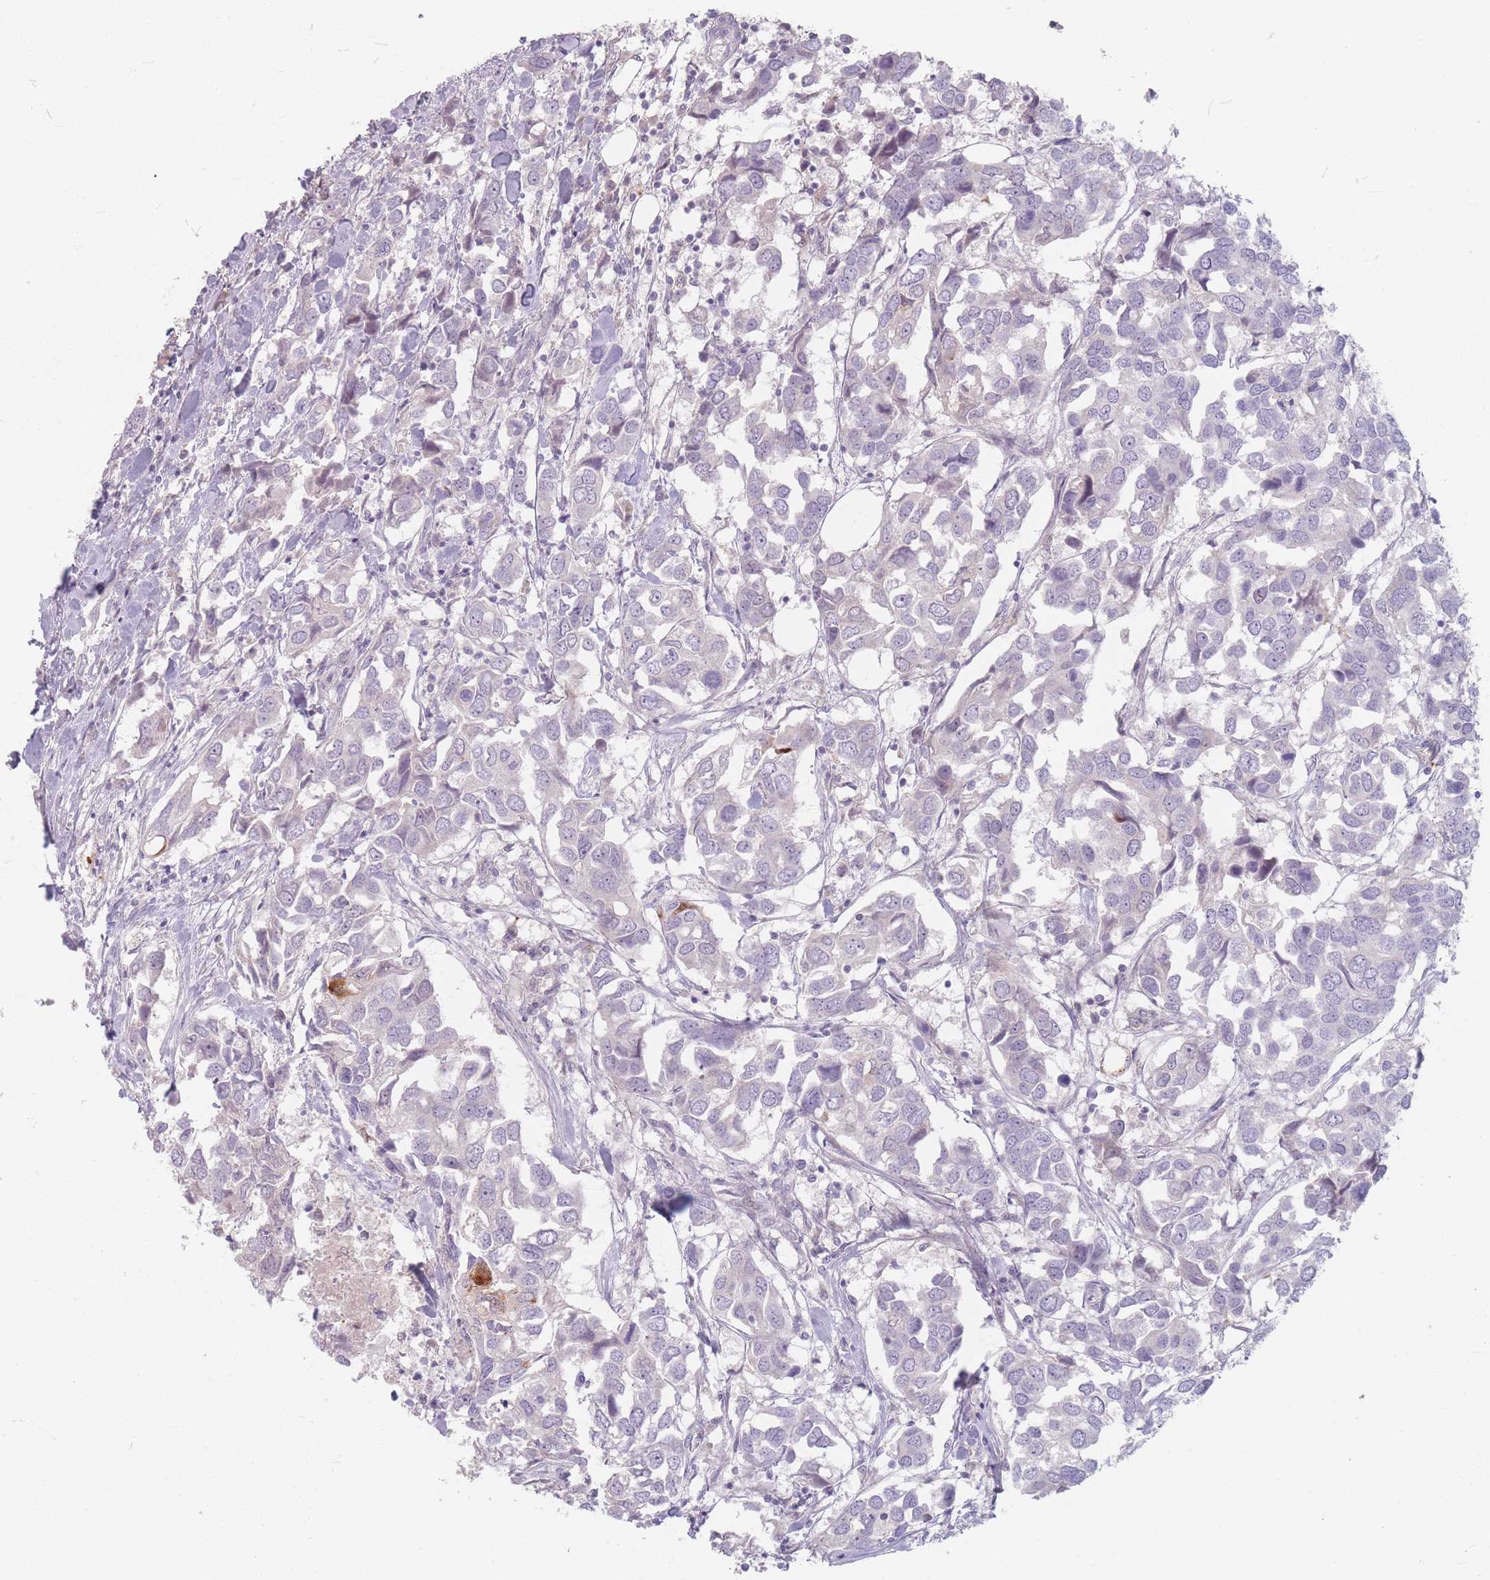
{"staining": {"intensity": "negative", "quantity": "none", "location": "none"}, "tissue": "breast cancer", "cell_type": "Tumor cells", "image_type": "cancer", "snomed": [{"axis": "morphology", "description": "Duct carcinoma"}, {"axis": "topography", "description": "Breast"}], "caption": "IHC micrograph of neoplastic tissue: breast cancer (invasive ductal carcinoma) stained with DAB (3,3'-diaminobenzidine) exhibits no significant protein staining in tumor cells.", "gene": "CHCHD7", "patient": {"sex": "female", "age": 83}}